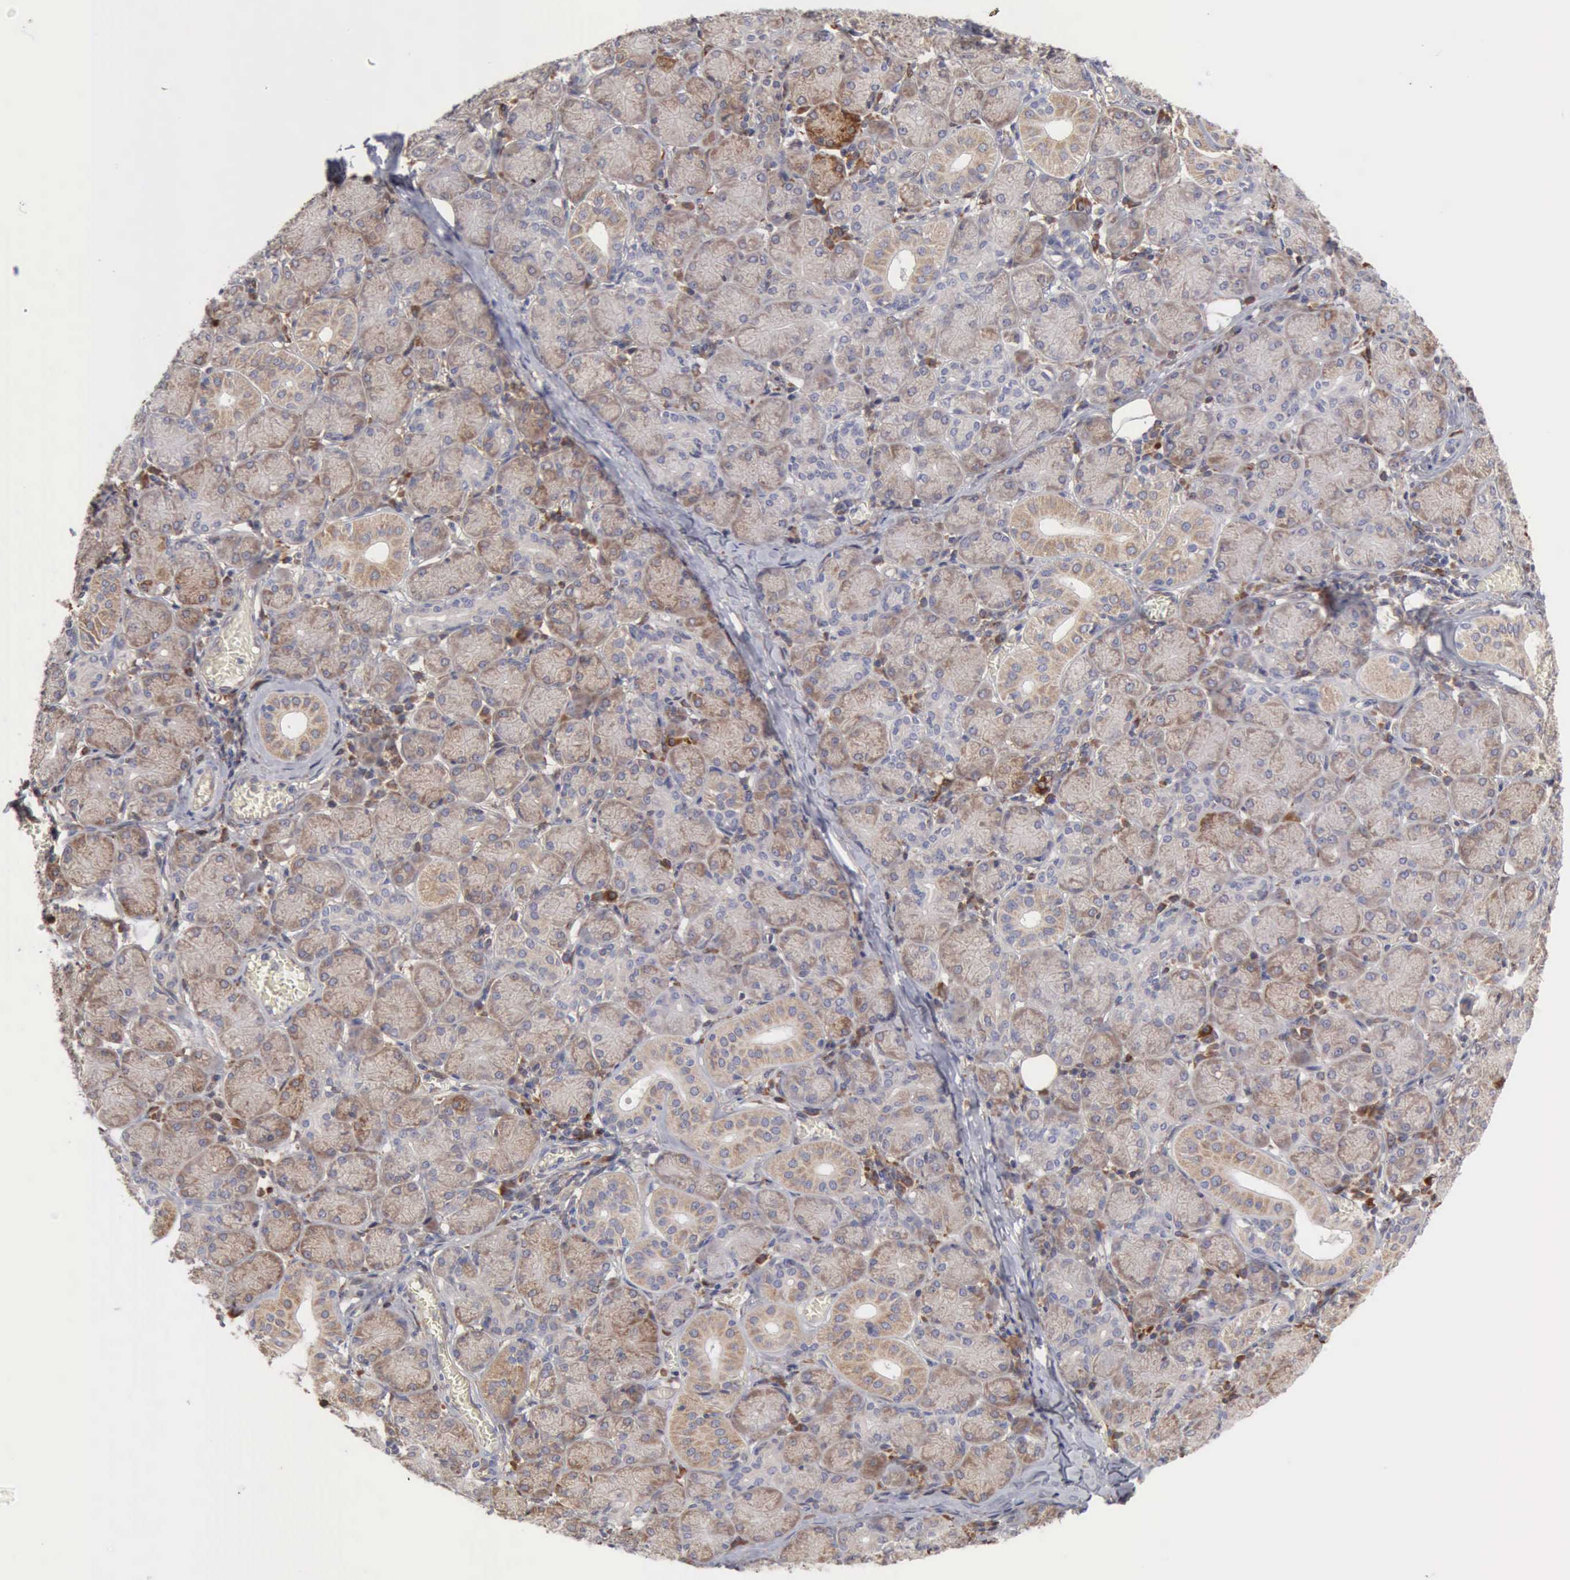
{"staining": {"intensity": "weak", "quantity": "25%-75%", "location": "cytoplasmic/membranous"}, "tissue": "salivary gland", "cell_type": "Glandular cells", "image_type": "normal", "snomed": [{"axis": "morphology", "description": "Normal tissue, NOS"}, {"axis": "topography", "description": "Salivary gland"}], "caption": "Immunohistochemical staining of normal human salivary gland displays 25%-75% levels of weak cytoplasmic/membranous protein expression in approximately 25%-75% of glandular cells.", "gene": "APOL2", "patient": {"sex": "female", "age": 24}}